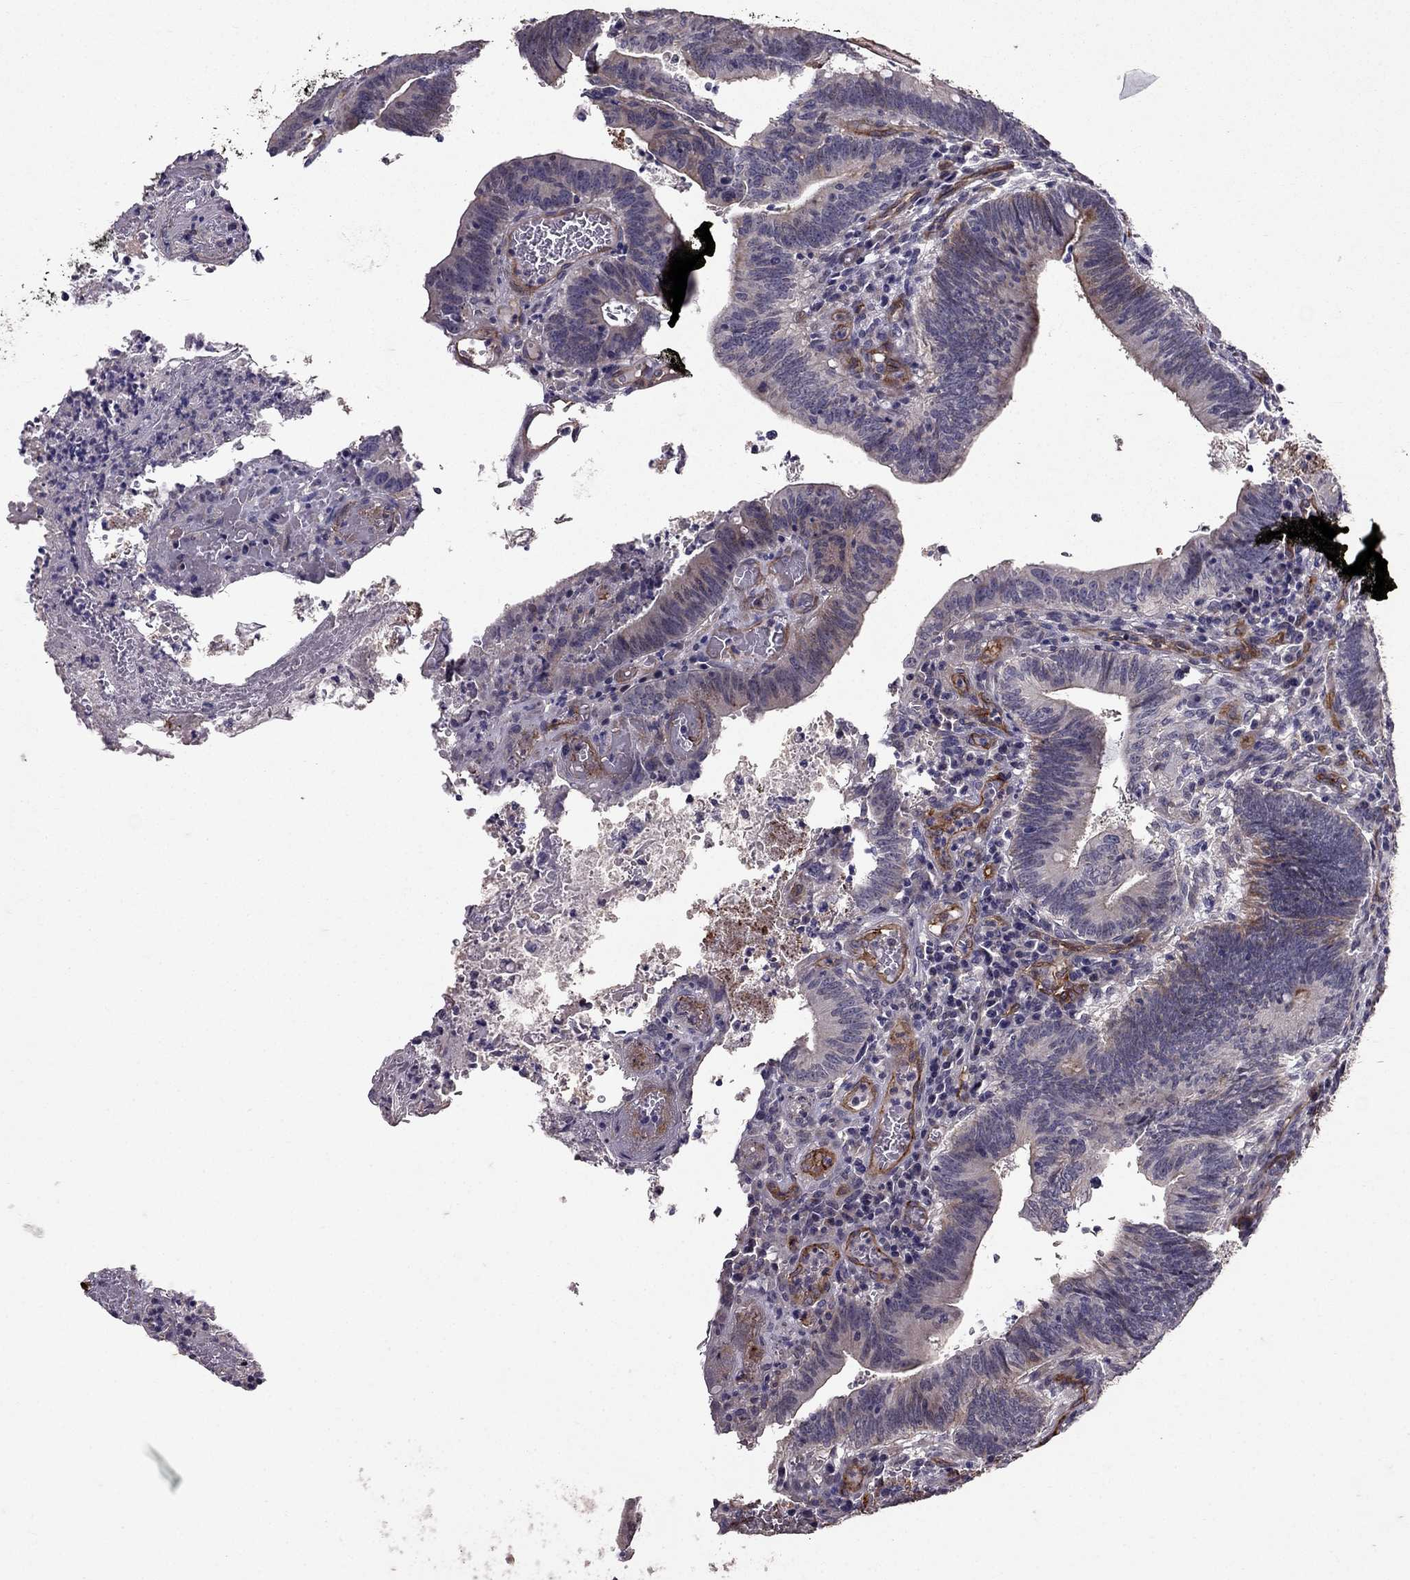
{"staining": {"intensity": "negative", "quantity": "none", "location": "none"}, "tissue": "colorectal cancer", "cell_type": "Tumor cells", "image_type": "cancer", "snomed": [{"axis": "morphology", "description": "Adenocarcinoma, NOS"}, {"axis": "topography", "description": "Colon"}], "caption": "Adenocarcinoma (colorectal) was stained to show a protein in brown. There is no significant expression in tumor cells. (IHC, brightfield microscopy, high magnification).", "gene": "RASIP1", "patient": {"sex": "female", "age": 70}}